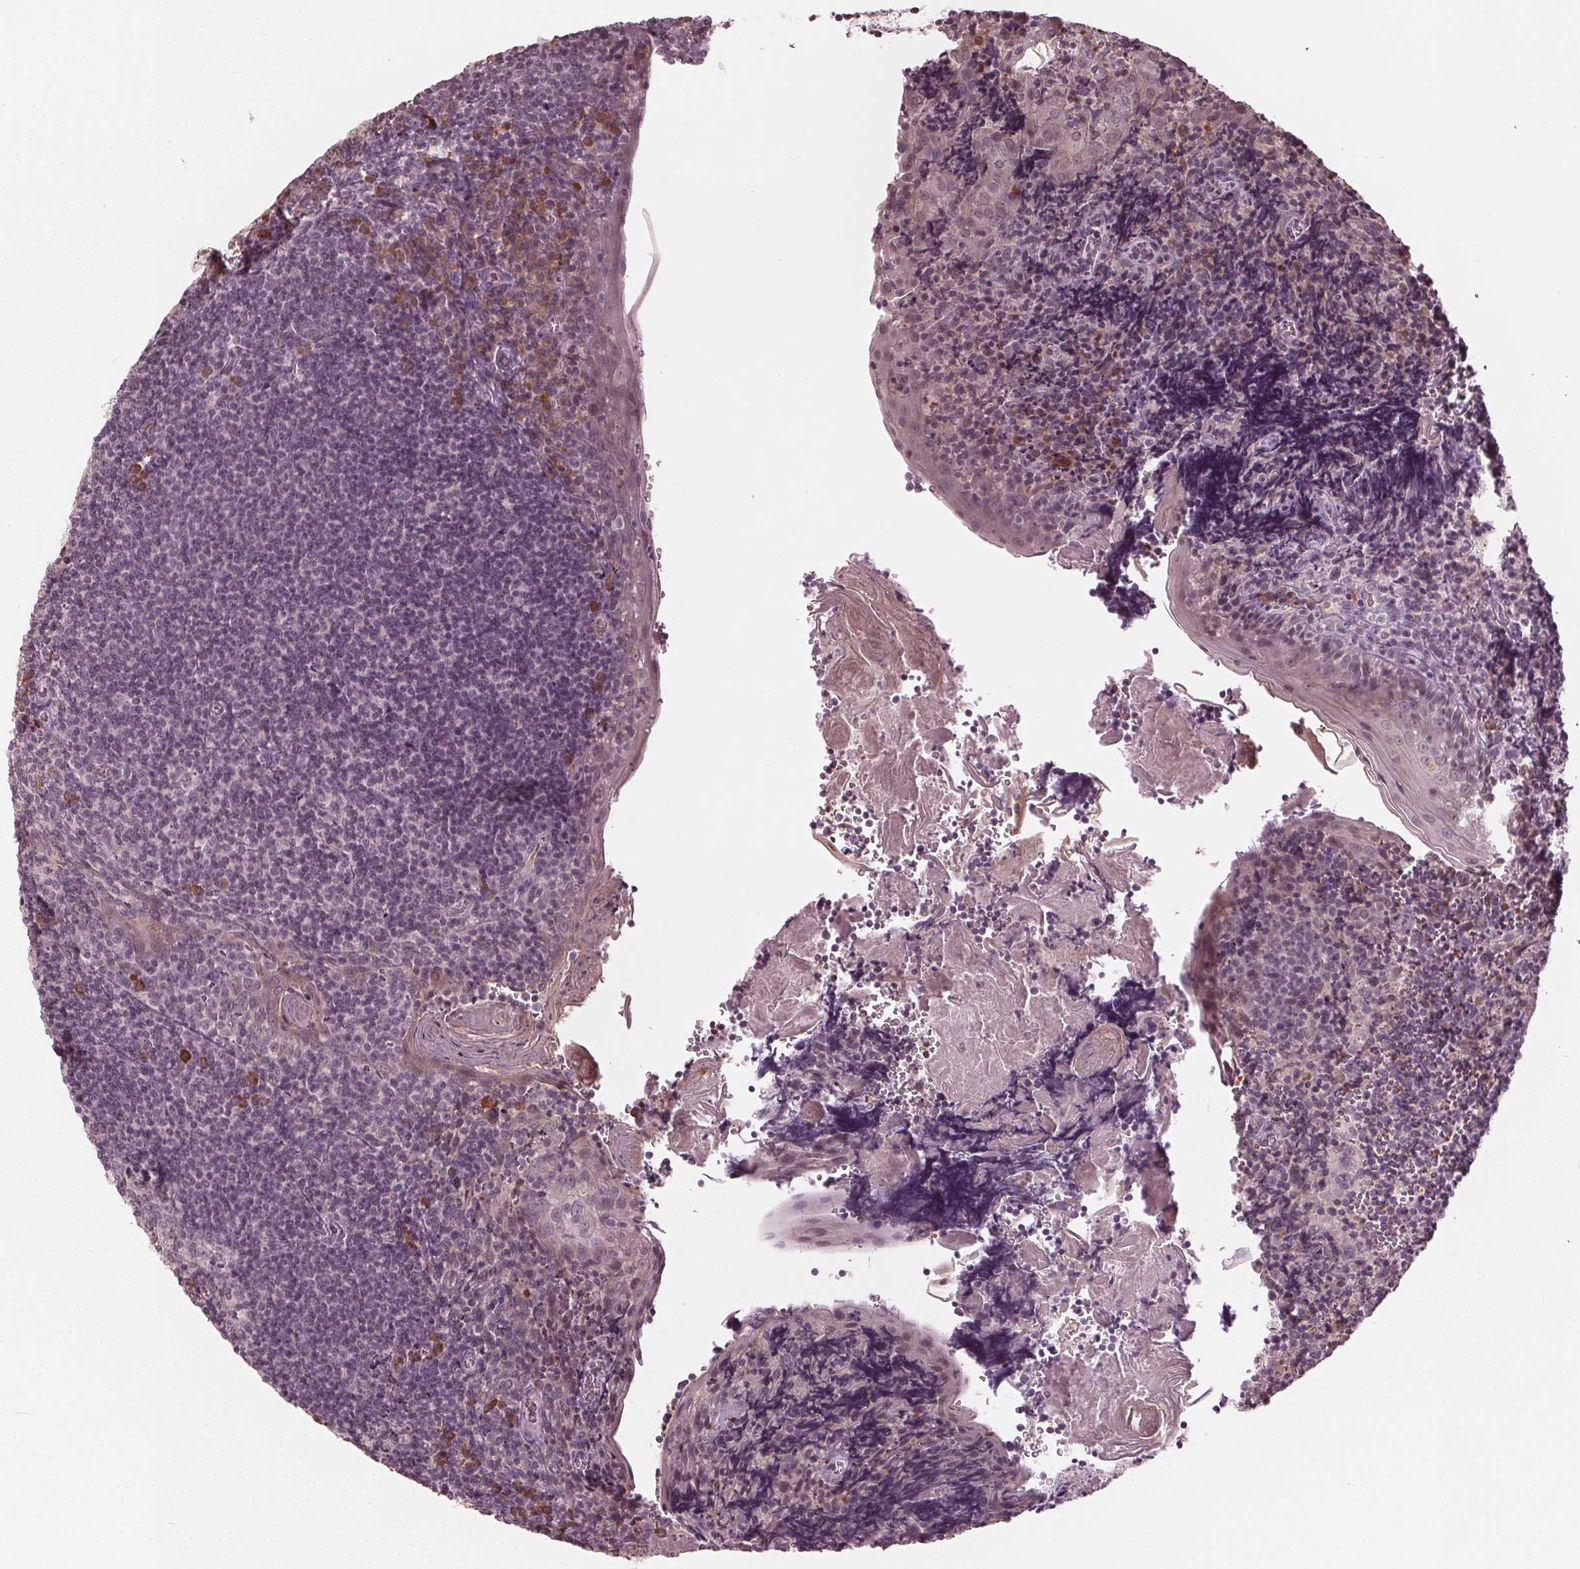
{"staining": {"intensity": "negative", "quantity": "none", "location": "none"}, "tissue": "tonsil", "cell_type": "Germinal center cells", "image_type": "normal", "snomed": [{"axis": "morphology", "description": "Normal tissue, NOS"}, {"axis": "morphology", "description": "Inflammation, NOS"}, {"axis": "topography", "description": "Tonsil"}], "caption": "Photomicrograph shows no protein expression in germinal center cells of unremarkable tonsil. (DAB (3,3'-diaminobenzidine) IHC visualized using brightfield microscopy, high magnification).", "gene": "CXCL16", "patient": {"sex": "female", "age": 31}}